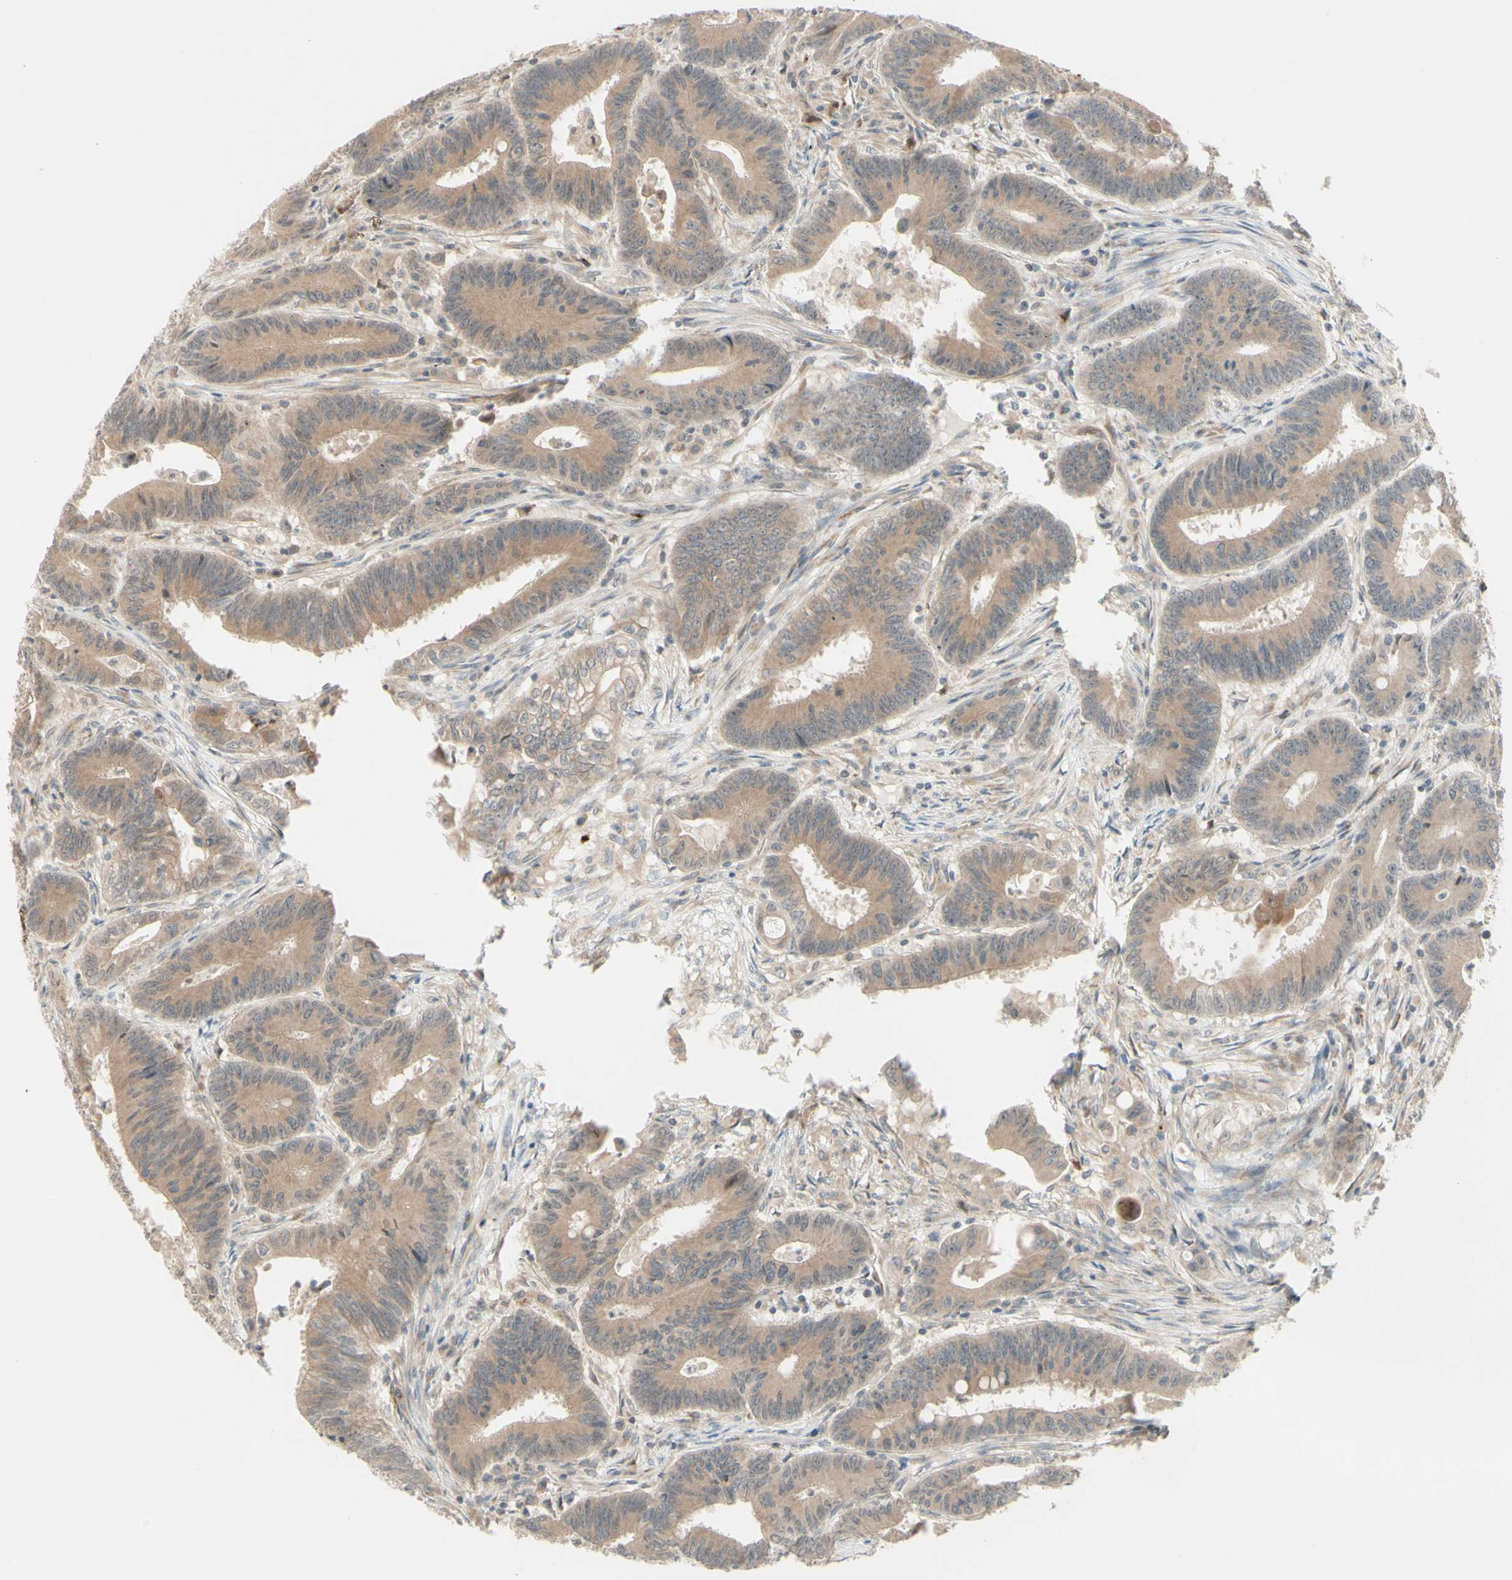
{"staining": {"intensity": "moderate", "quantity": ">75%", "location": "cytoplasmic/membranous"}, "tissue": "colorectal cancer", "cell_type": "Tumor cells", "image_type": "cancer", "snomed": [{"axis": "morphology", "description": "Adenocarcinoma, NOS"}, {"axis": "topography", "description": "Colon"}], "caption": "Immunohistochemistry (IHC) of colorectal adenocarcinoma displays medium levels of moderate cytoplasmic/membranous positivity in about >75% of tumor cells.", "gene": "ZW10", "patient": {"sex": "male", "age": 45}}